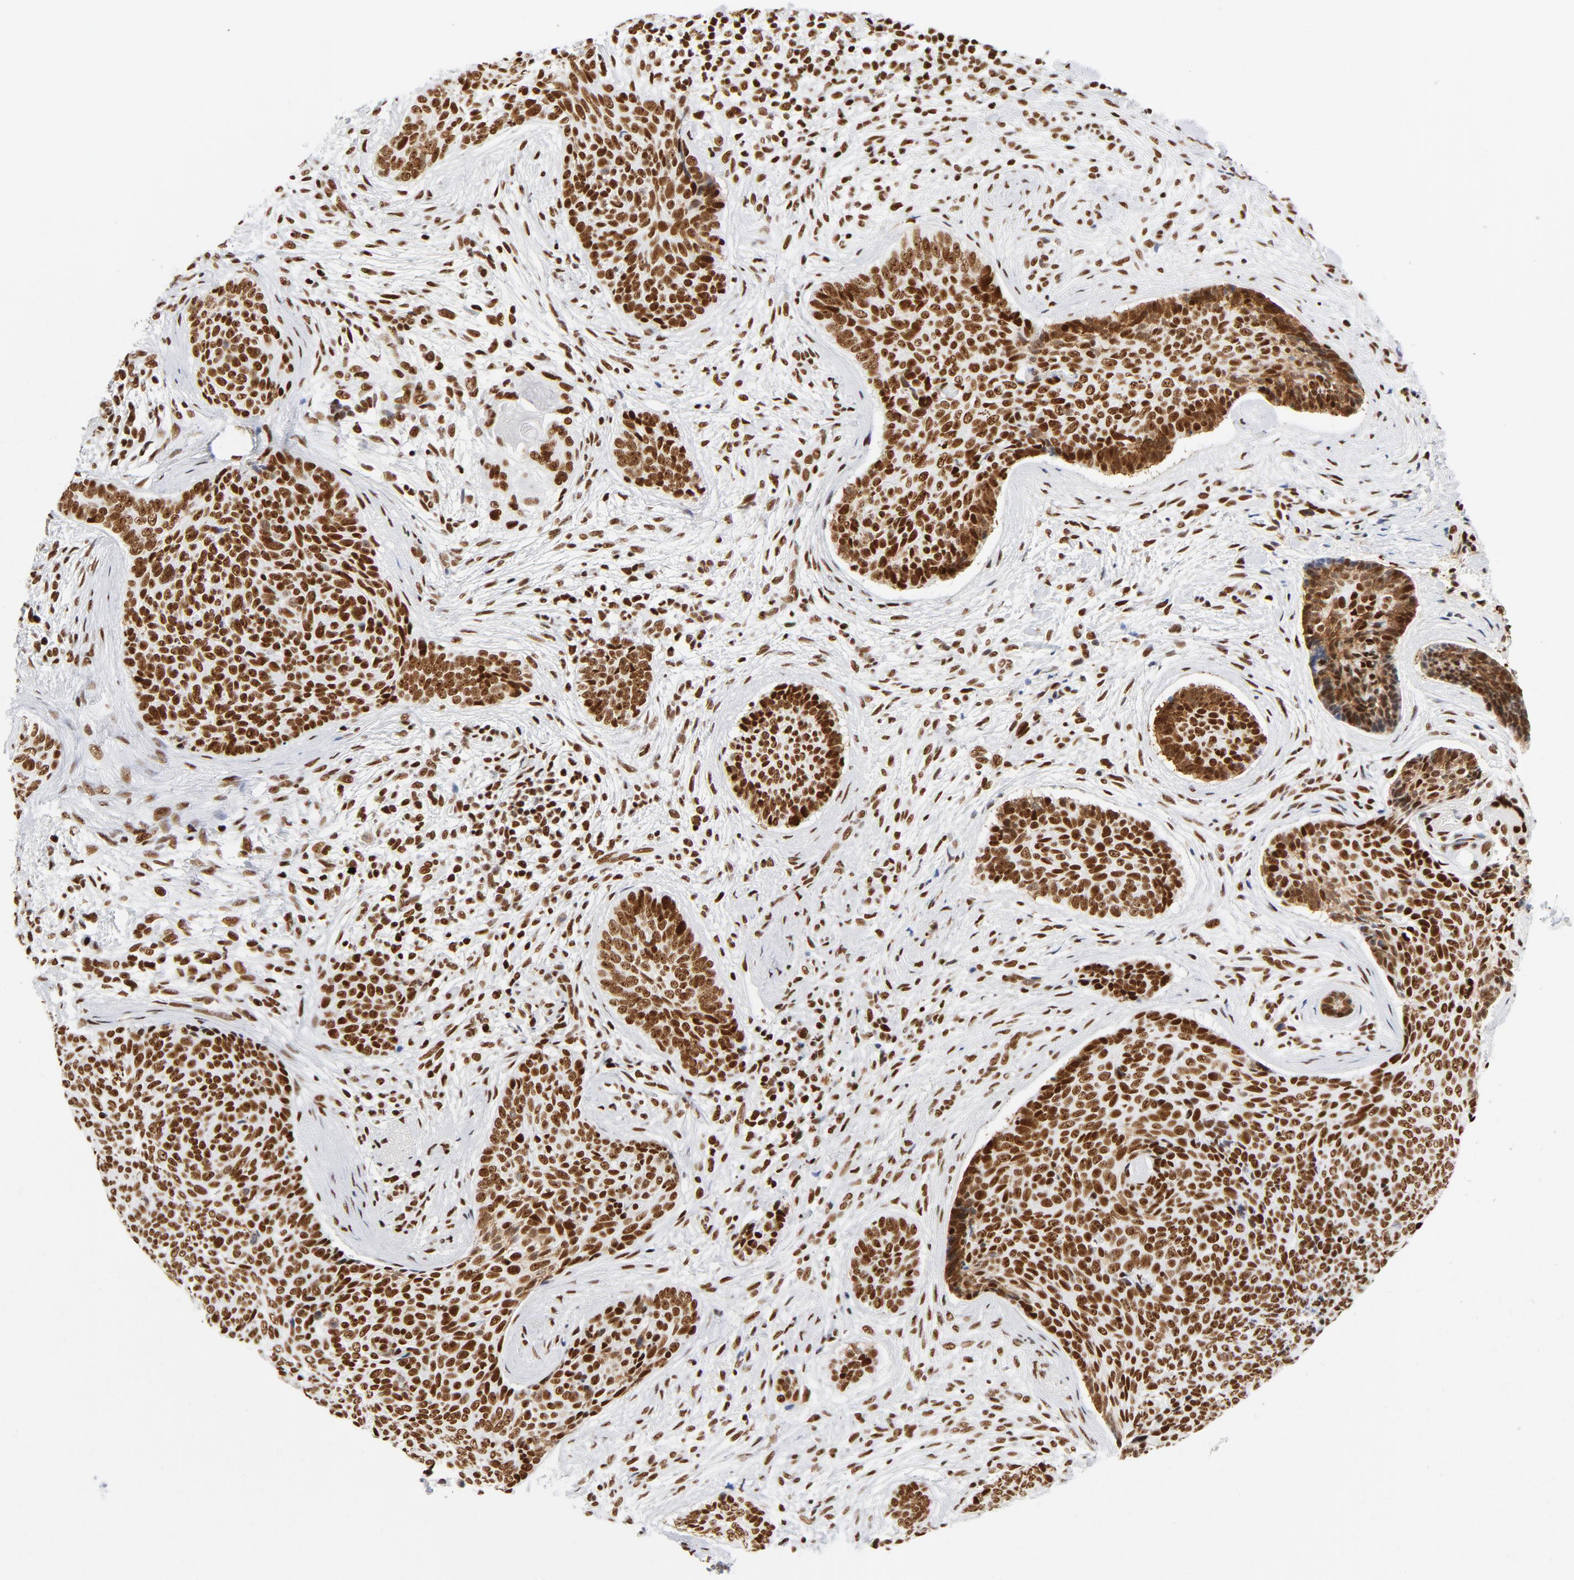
{"staining": {"intensity": "strong", "quantity": ">75%", "location": "nuclear"}, "tissue": "skin cancer", "cell_type": "Tumor cells", "image_type": "cancer", "snomed": [{"axis": "morphology", "description": "Normal tissue, NOS"}, {"axis": "morphology", "description": "Basal cell carcinoma"}, {"axis": "topography", "description": "Skin"}], "caption": "Human skin cancer stained with a brown dye demonstrates strong nuclear positive staining in approximately >75% of tumor cells.", "gene": "XRCC5", "patient": {"sex": "female", "age": 57}}